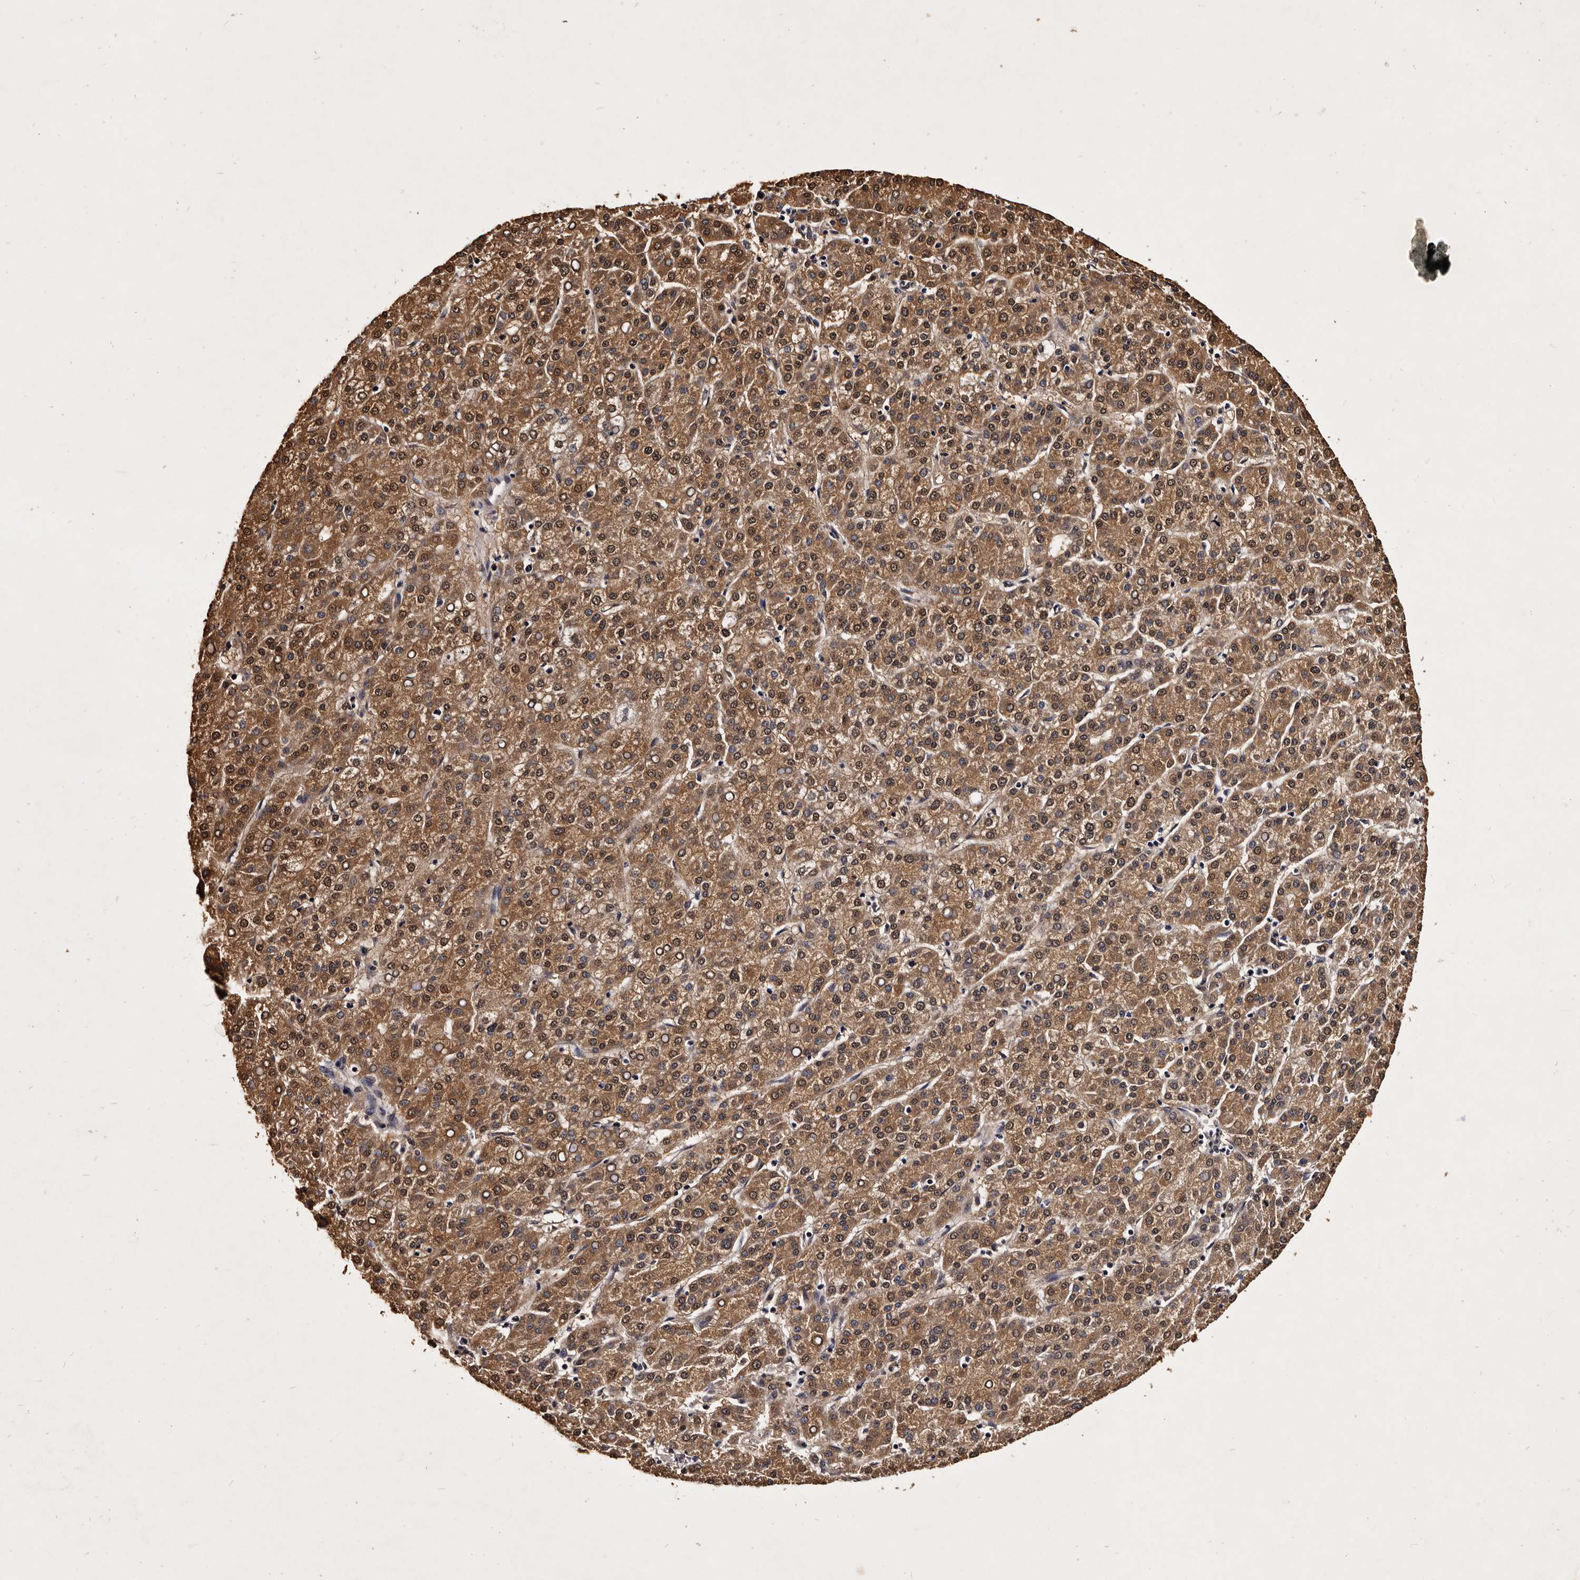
{"staining": {"intensity": "moderate", "quantity": ">75%", "location": "cytoplasmic/membranous,nuclear"}, "tissue": "liver cancer", "cell_type": "Tumor cells", "image_type": "cancer", "snomed": [{"axis": "morphology", "description": "Carcinoma, Hepatocellular, NOS"}, {"axis": "topography", "description": "Liver"}], "caption": "Immunohistochemistry photomicrograph of neoplastic tissue: hepatocellular carcinoma (liver) stained using immunohistochemistry (IHC) reveals medium levels of moderate protein expression localized specifically in the cytoplasmic/membranous and nuclear of tumor cells, appearing as a cytoplasmic/membranous and nuclear brown color.", "gene": "PARS2", "patient": {"sex": "female", "age": 58}}